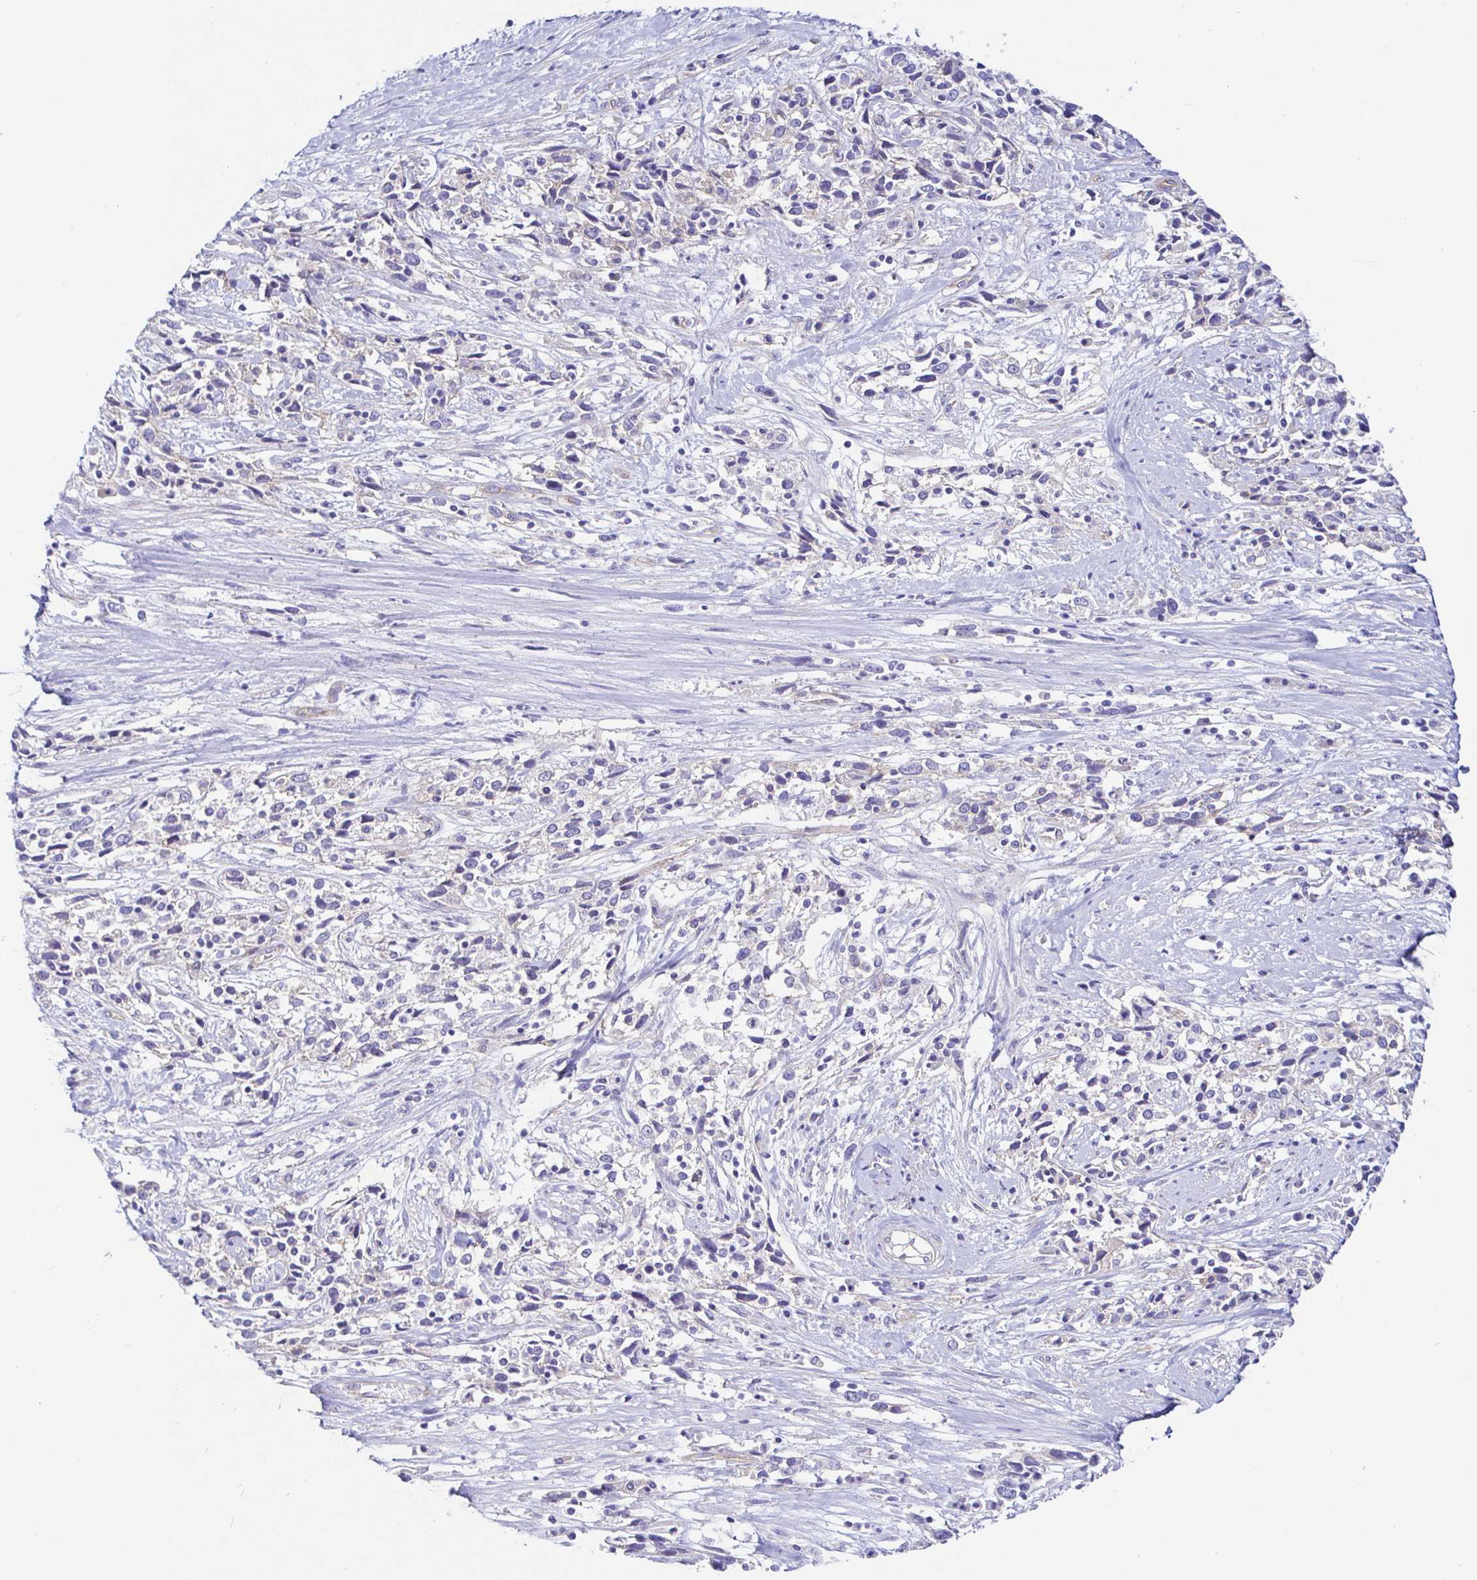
{"staining": {"intensity": "negative", "quantity": "none", "location": "none"}, "tissue": "cervical cancer", "cell_type": "Tumor cells", "image_type": "cancer", "snomed": [{"axis": "morphology", "description": "Adenocarcinoma, NOS"}, {"axis": "topography", "description": "Cervix"}], "caption": "High magnification brightfield microscopy of adenocarcinoma (cervical) stained with DAB (brown) and counterstained with hematoxylin (blue): tumor cells show no significant positivity.", "gene": "ARL4D", "patient": {"sex": "female", "age": 40}}